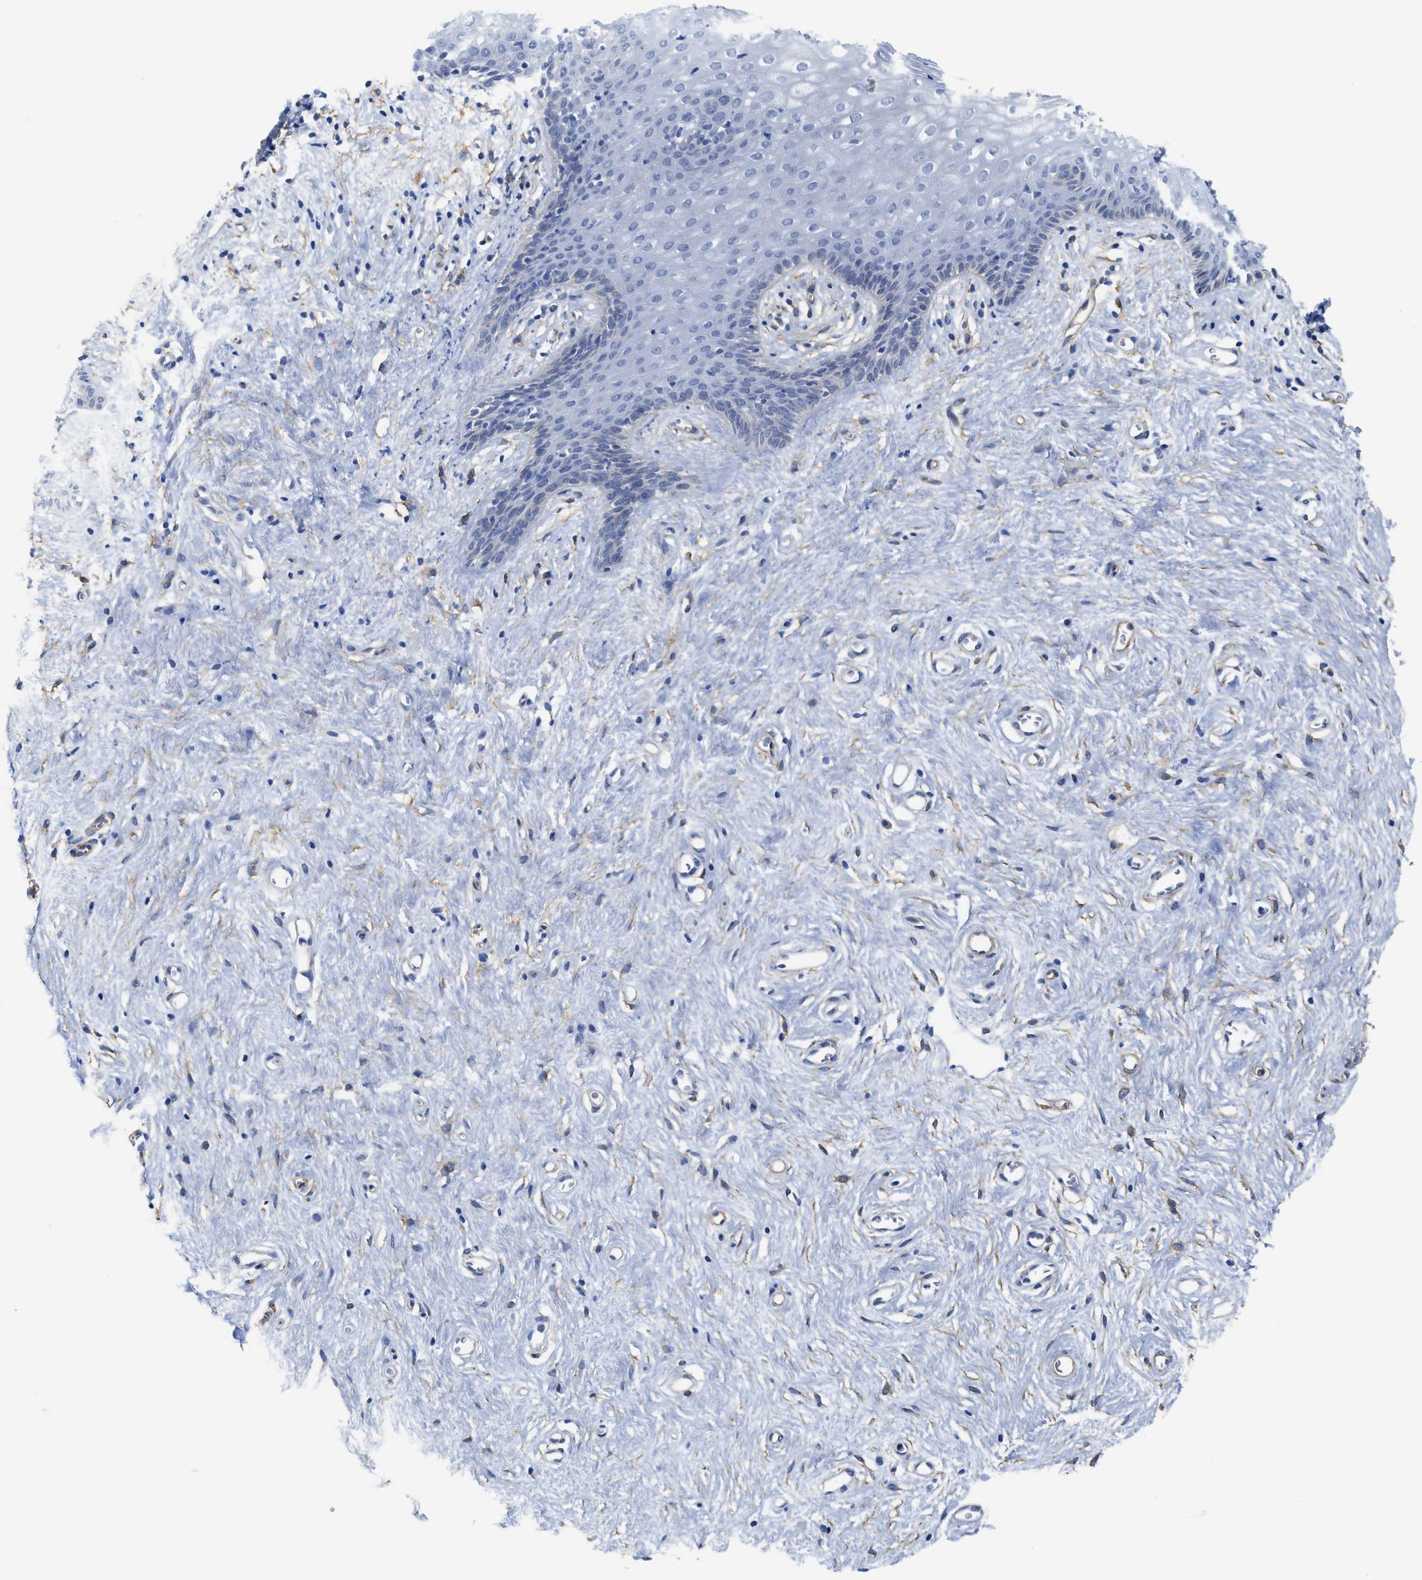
{"staining": {"intensity": "negative", "quantity": "none", "location": "none"}, "tissue": "vagina", "cell_type": "Squamous epithelial cells", "image_type": "normal", "snomed": [{"axis": "morphology", "description": "Normal tissue, NOS"}, {"axis": "topography", "description": "Vagina"}], "caption": "Immunohistochemistry (IHC) micrograph of normal vagina: human vagina stained with DAB demonstrates no significant protein staining in squamous epithelial cells. (Stains: DAB (3,3'-diaminobenzidine) immunohistochemistry with hematoxylin counter stain, Microscopy: brightfield microscopy at high magnification).", "gene": "TUB", "patient": {"sex": "female", "age": 44}}